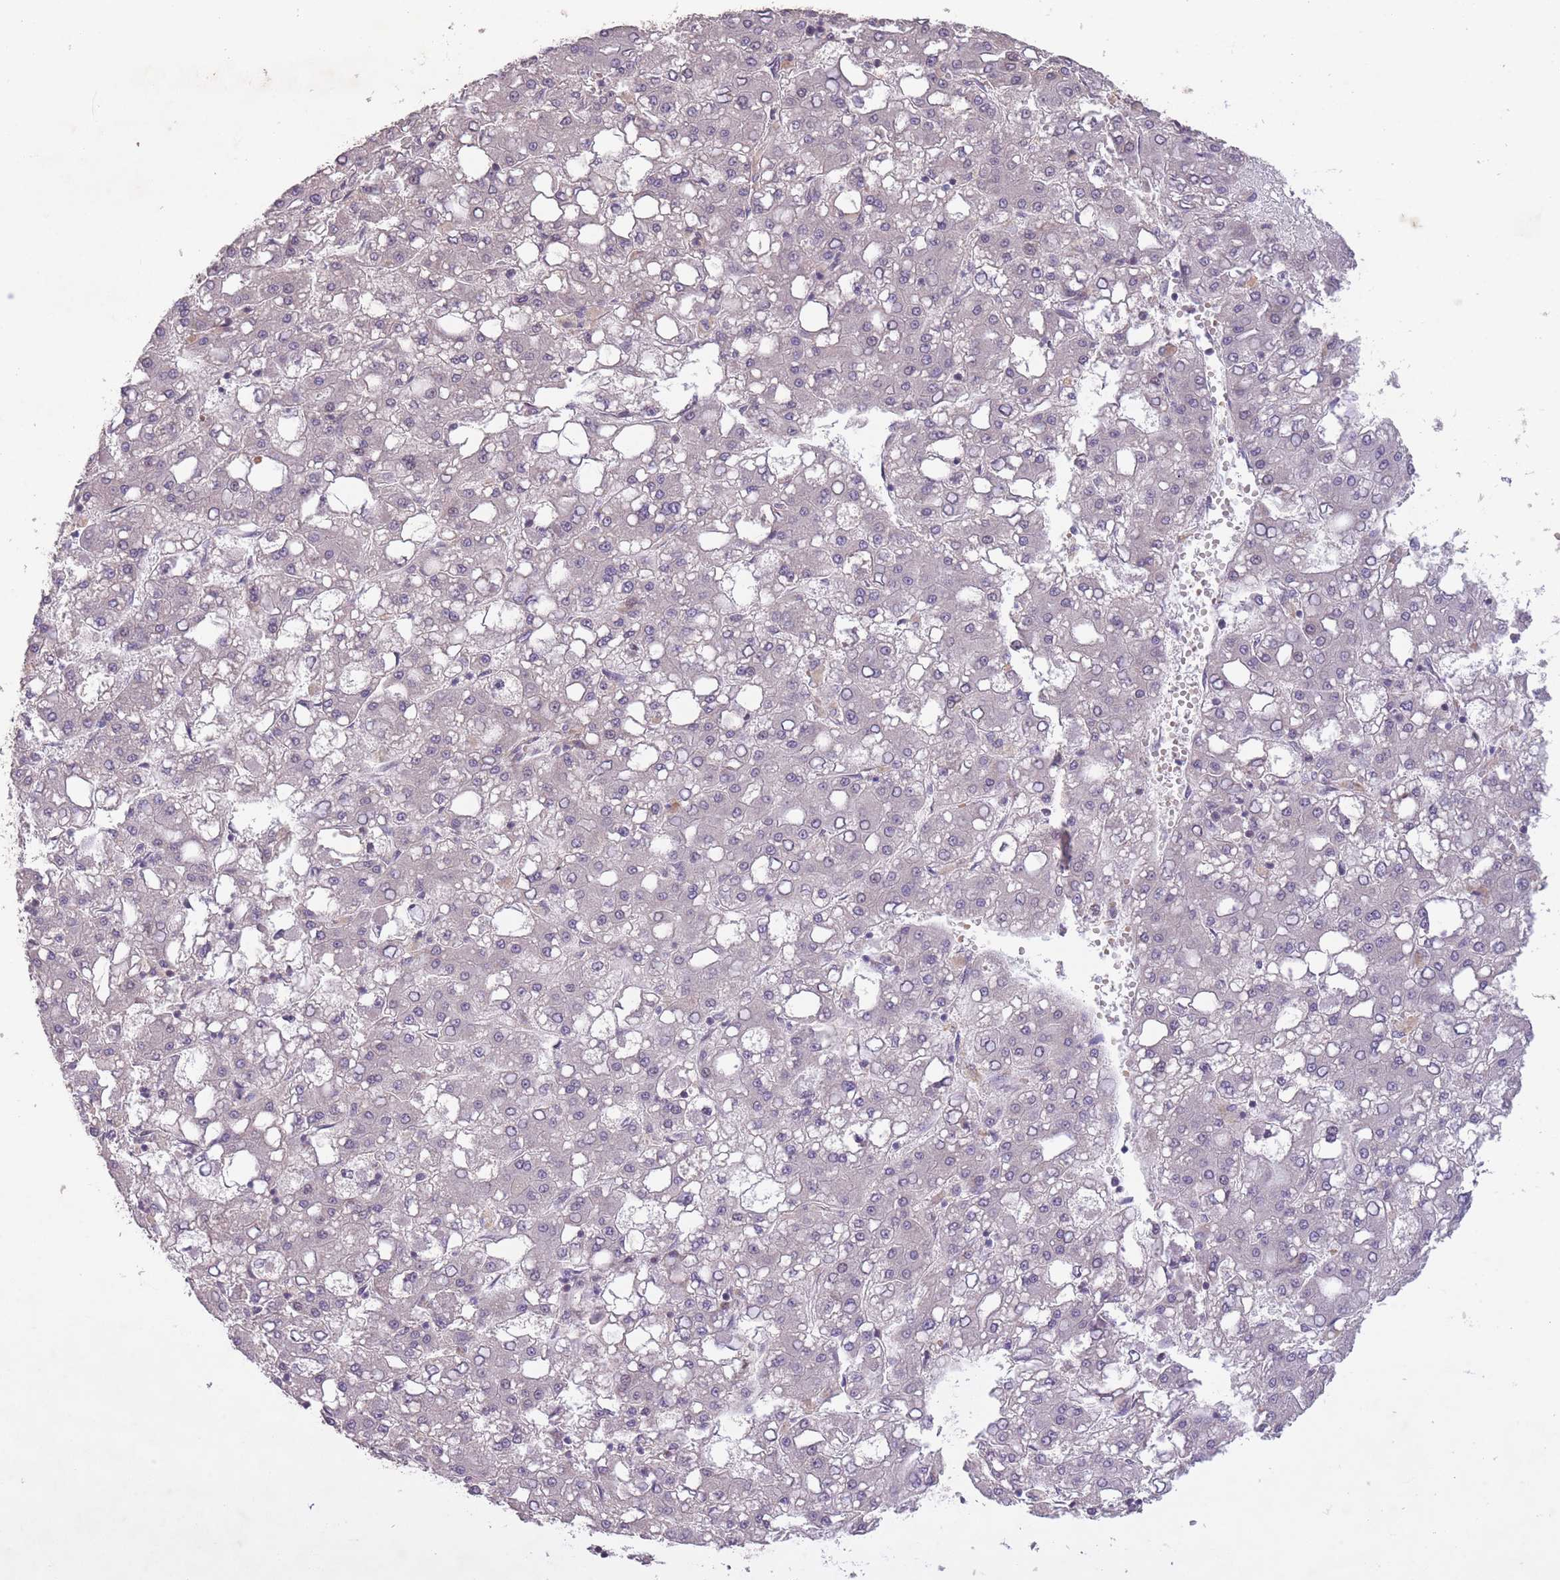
{"staining": {"intensity": "negative", "quantity": "none", "location": "none"}, "tissue": "liver cancer", "cell_type": "Tumor cells", "image_type": "cancer", "snomed": [{"axis": "morphology", "description": "Carcinoma, Hepatocellular, NOS"}, {"axis": "topography", "description": "Liver"}], "caption": "The immunohistochemistry (IHC) image has no significant staining in tumor cells of liver cancer (hepatocellular carcinoma) tissue.", "gene": "CBX6", "patient": {"sex": "male", "age": 65}}